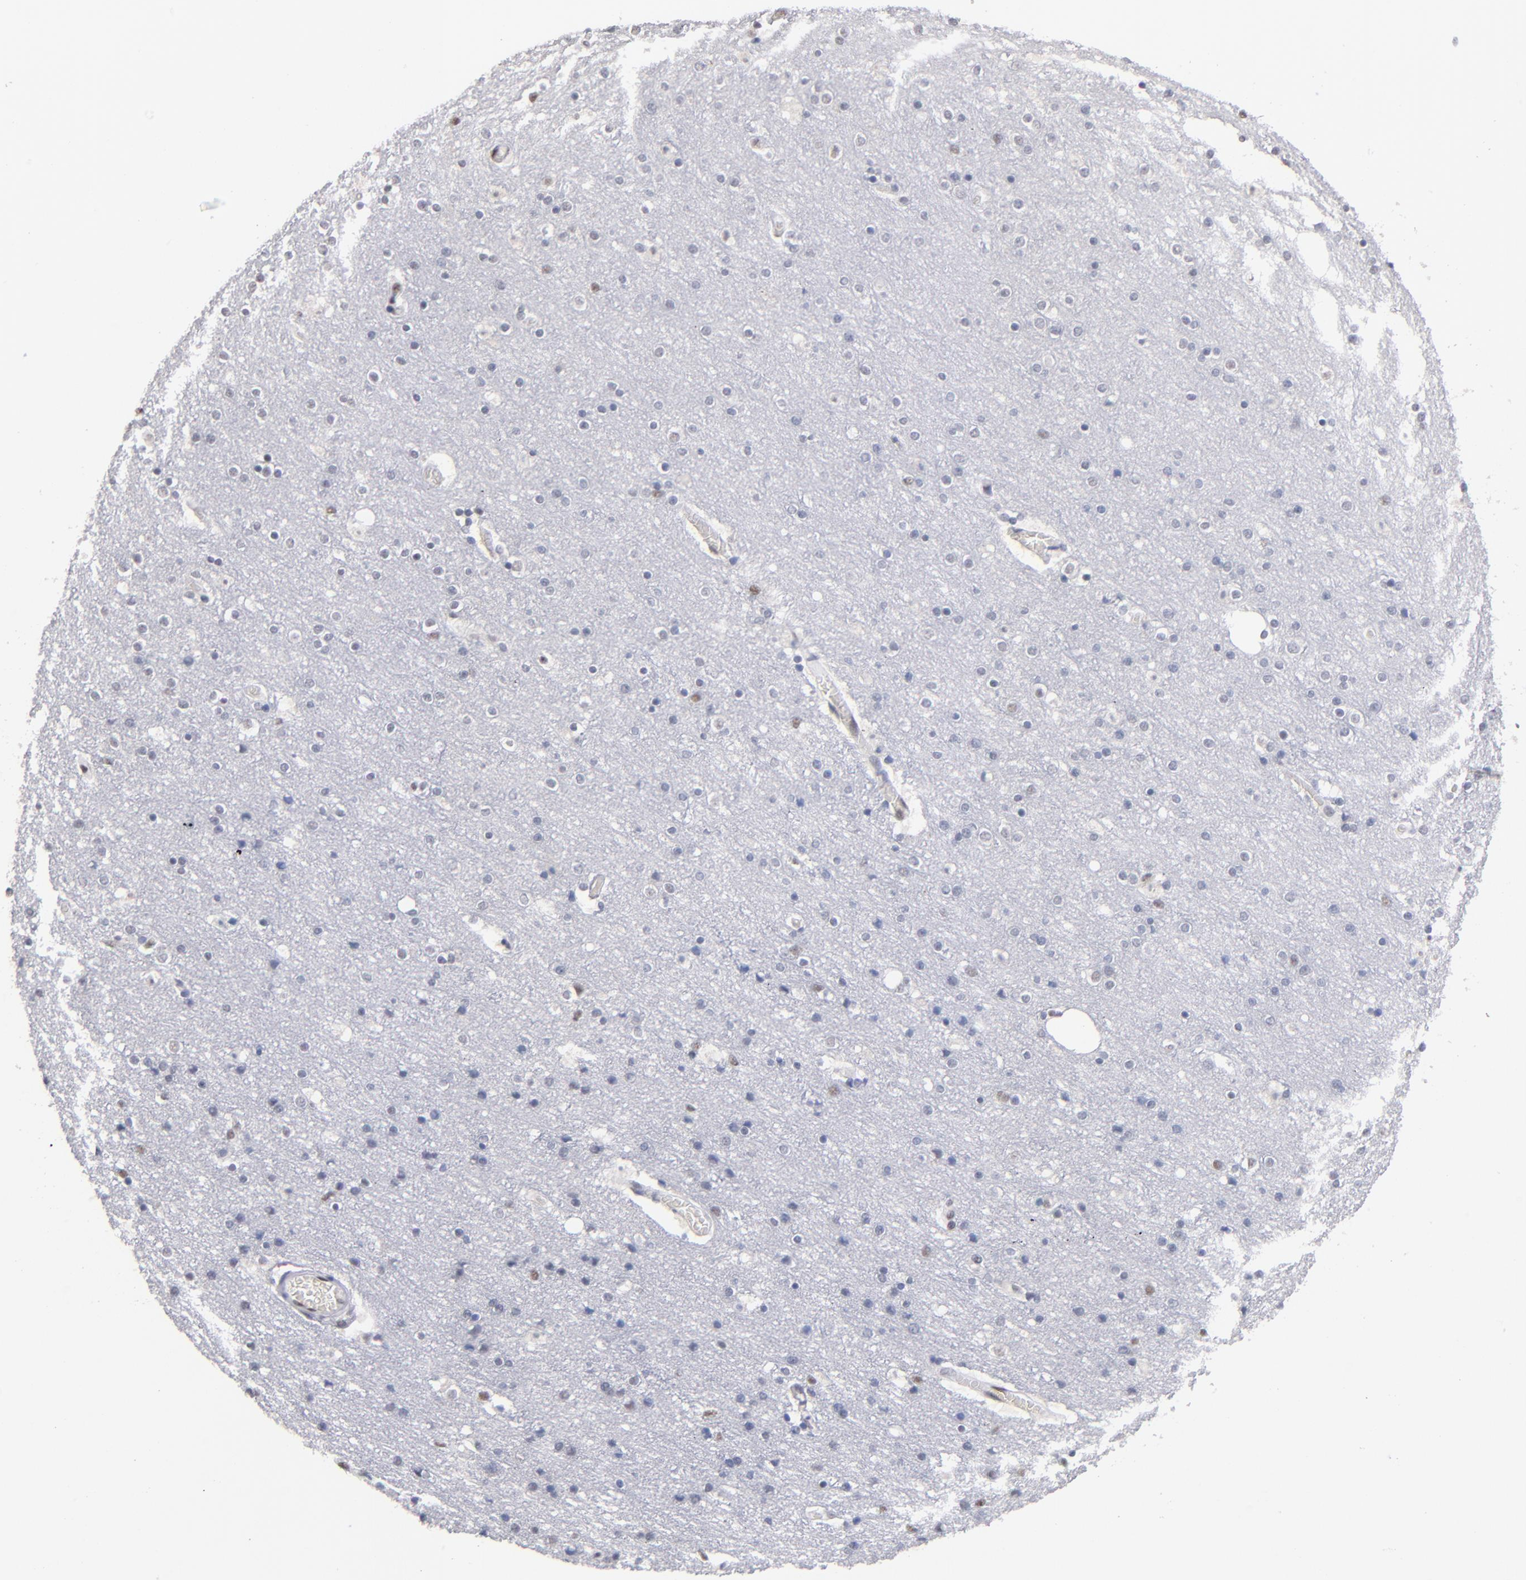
{"staining": {"intensity": "moderate", "quantity": "<25%", "location": "nuclear"}, "tissue": "cerebral cortex", "cell_type": "Endothelial cells", "image_type": "normal", "snomed": [{"axis": "morphology", "description": "Normal tissue, NOS"}, {"axis": "topography", "description": "Cerebral cortex"}], "caption": "Protein positivity by immunohistochemistry (IHC) displays moderate nuclear staining in approximately <25% of endothelial cells in benign cerebral cortex.", "gene": "MN1", "patient": {"sex": "female", "age": 54}}